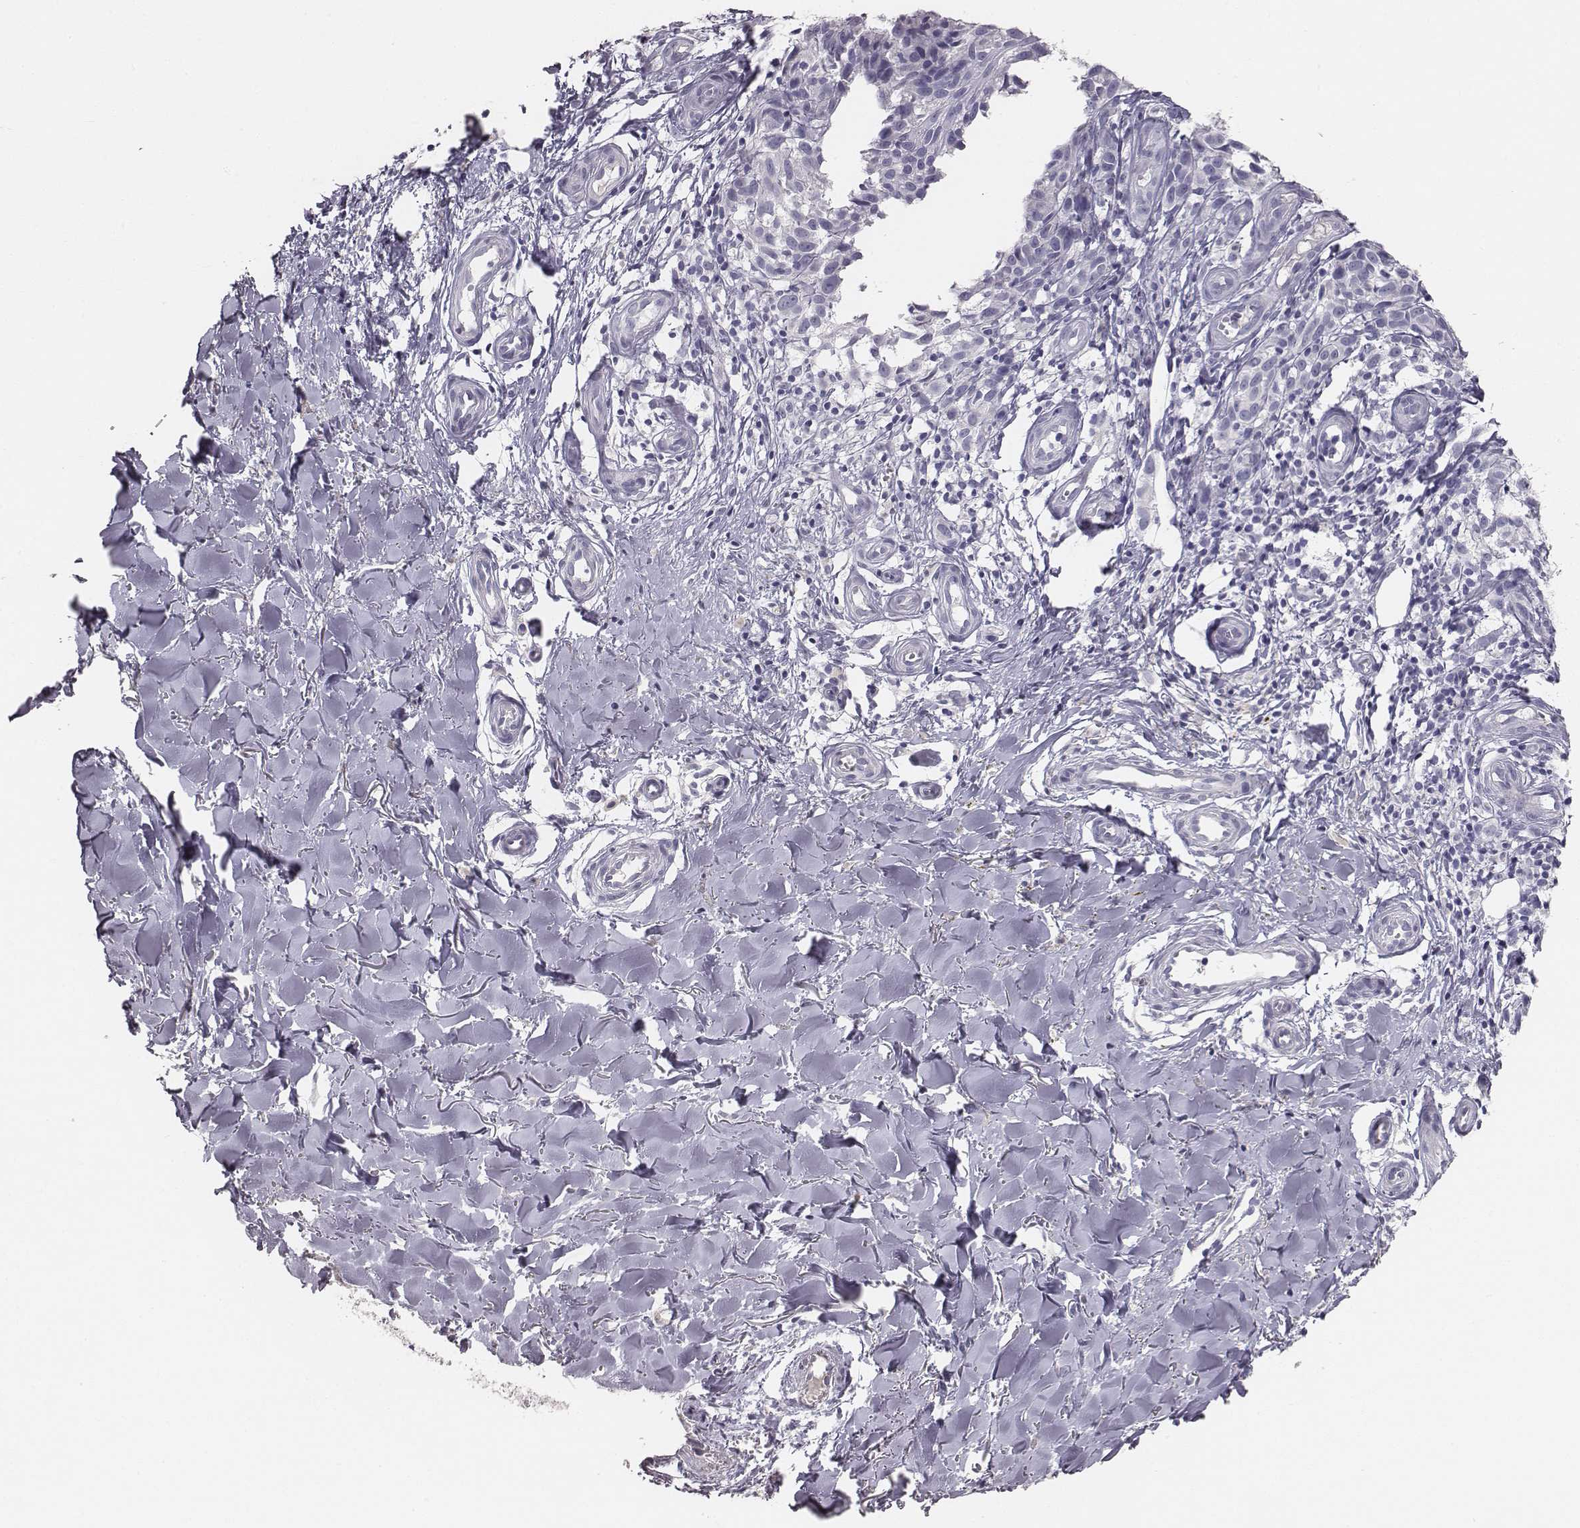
{"staining": {"intensity": "negative", "quantity": "none", "location": "none"}, "tissue": "melanoma", "cell_type": "Tumor cells", "image_type": "cancer", "snomed": [{"axis": "morphology", "description": "Malignant melanoma, NOS"}, {"axis": "topography", "description": "Skin"}], "caption": "IHC of malignant melanoma displays no positivity in tumor cells. Nuclei are stained in blue.", "gene": "MYH6", "patient": {"sex": "female", "age": 53}}